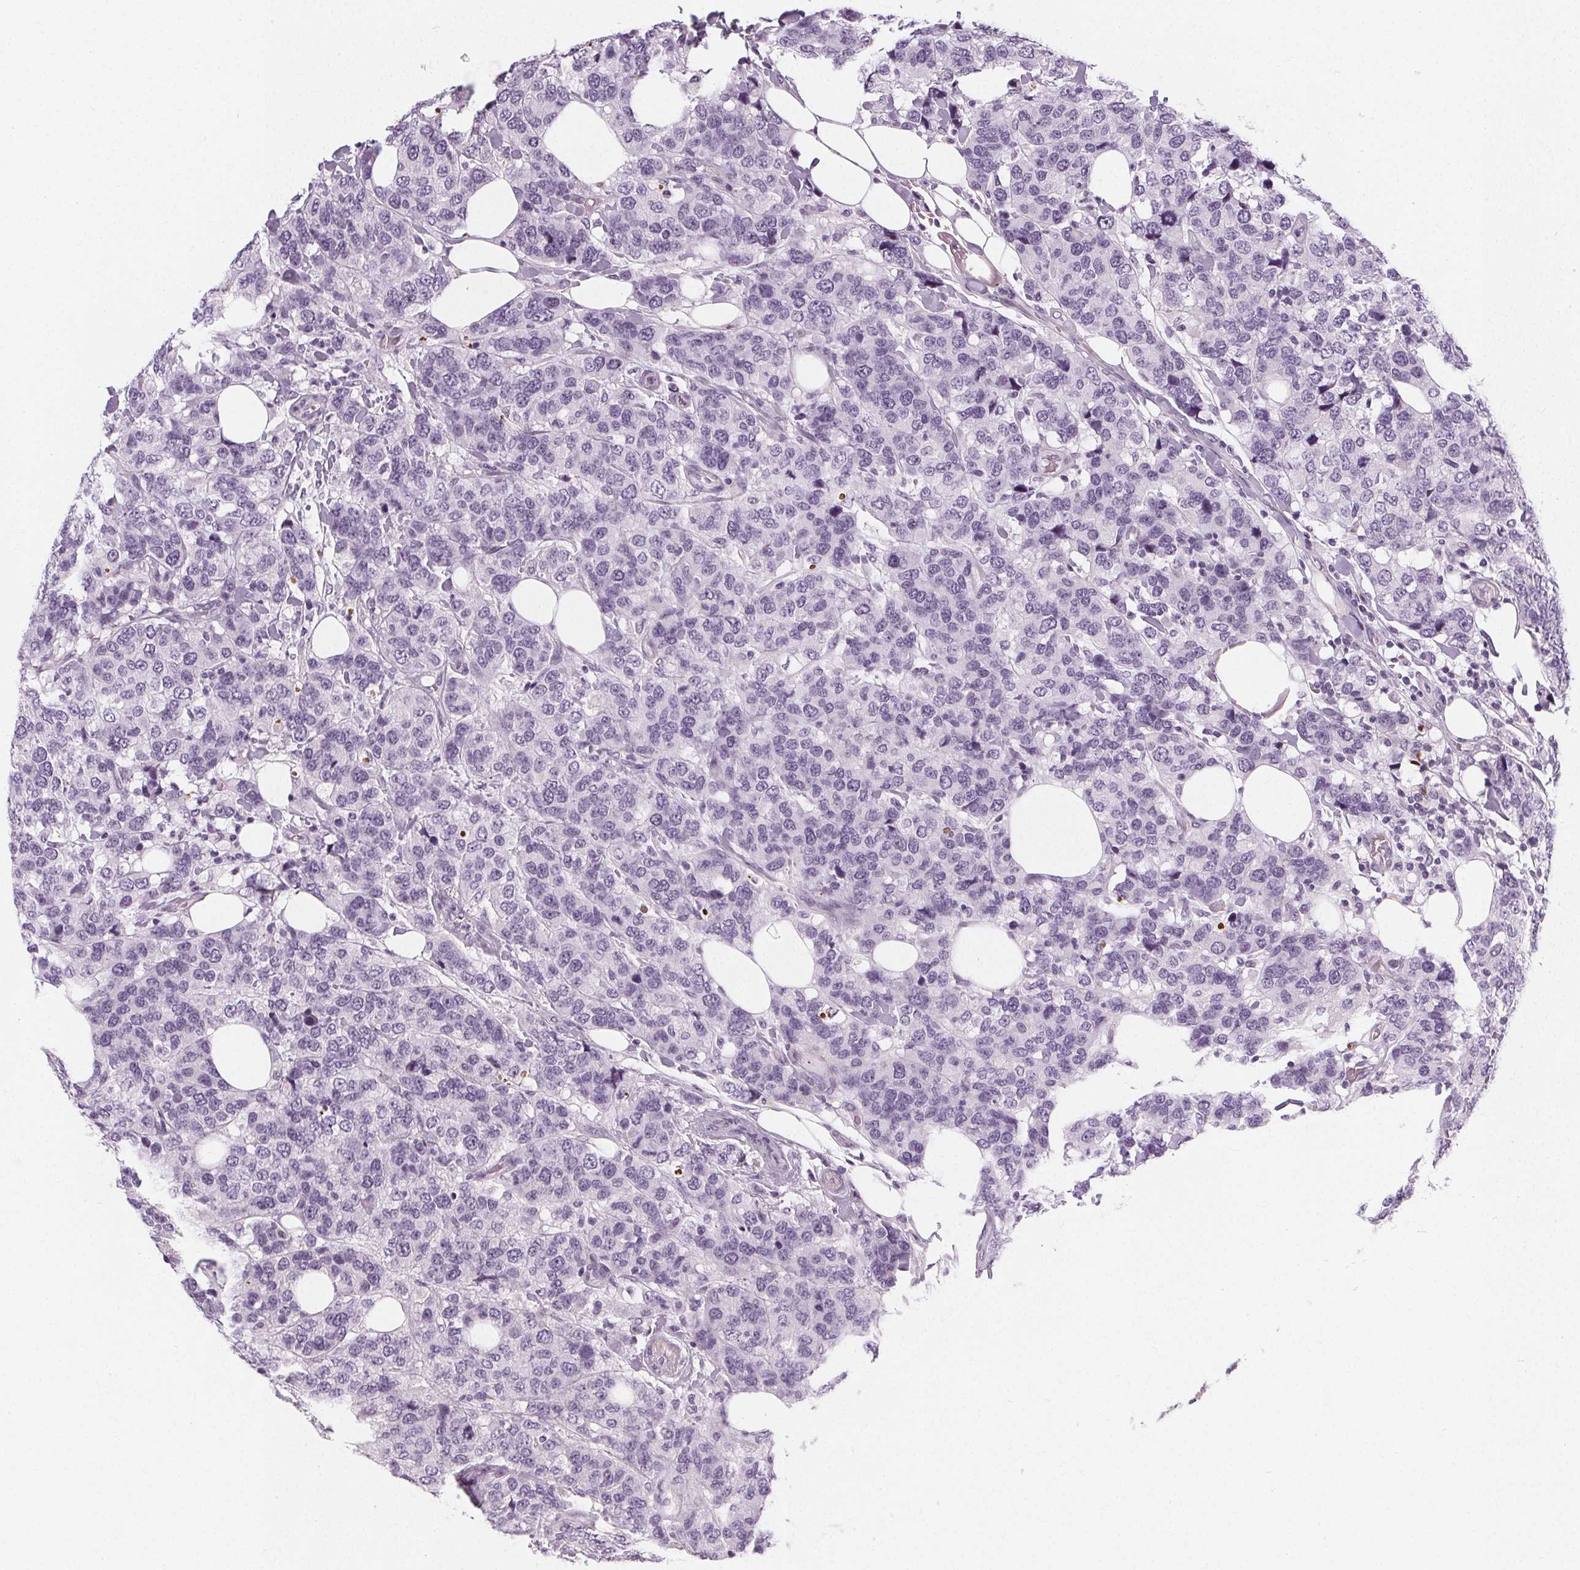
{"staining": {"intensity": "negative", "quantity": "none", "location": "none"}, "tissue": "breast cancer", "cell_type": "Tumor cells", "image_type": "cancer", "snomed": [{"axis": "morphology", "description": "Lobular carcinoma"}, {"axis": "topography", "description": "Breast"}], "caption": "An image of human breast cancer (lobular carcinoma) is negative for staining in tumor cells.", "gene": "SLC5A12", "patient": {"sex": "female", "age": 59}}